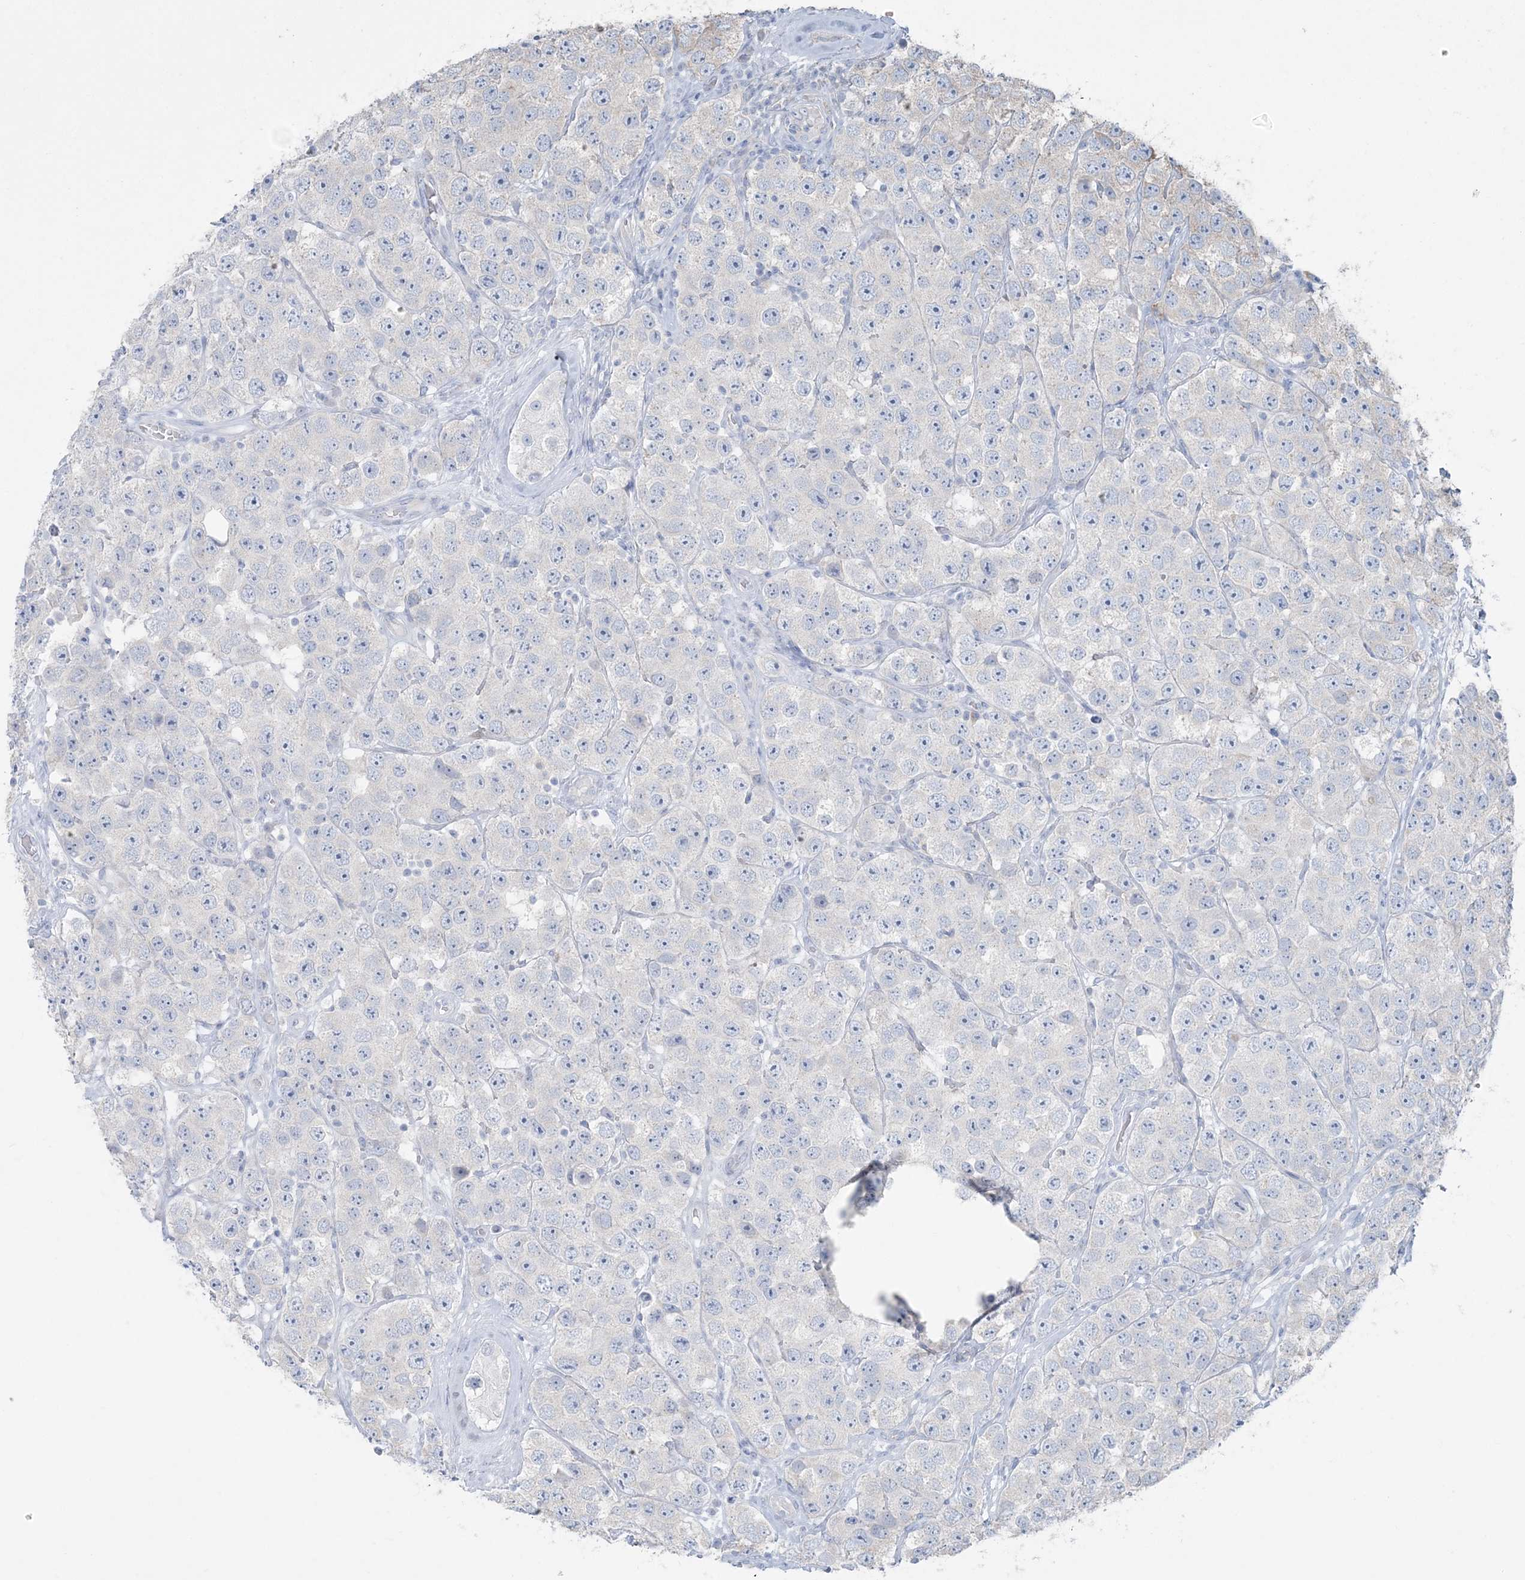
{"staining": {"intensity": "negative", "quantity": "none", "location": "none"}, "tissue": "testis cancer", "cell_type": "Tumor cells", "image_type": "cancer", "snomed": [{"axis": "morphology", "description": "Seminoma, NOS"}, {"axis": "topography", "description": "Testis"}], "caption": "DAB (3,3'-diaminobenzidine) immunohistochemical staining of human testis seminoma reveals no significant expression in tumor cells.", "gene": "CCNJ", "patient": {"sex": "male", "age": 28}}